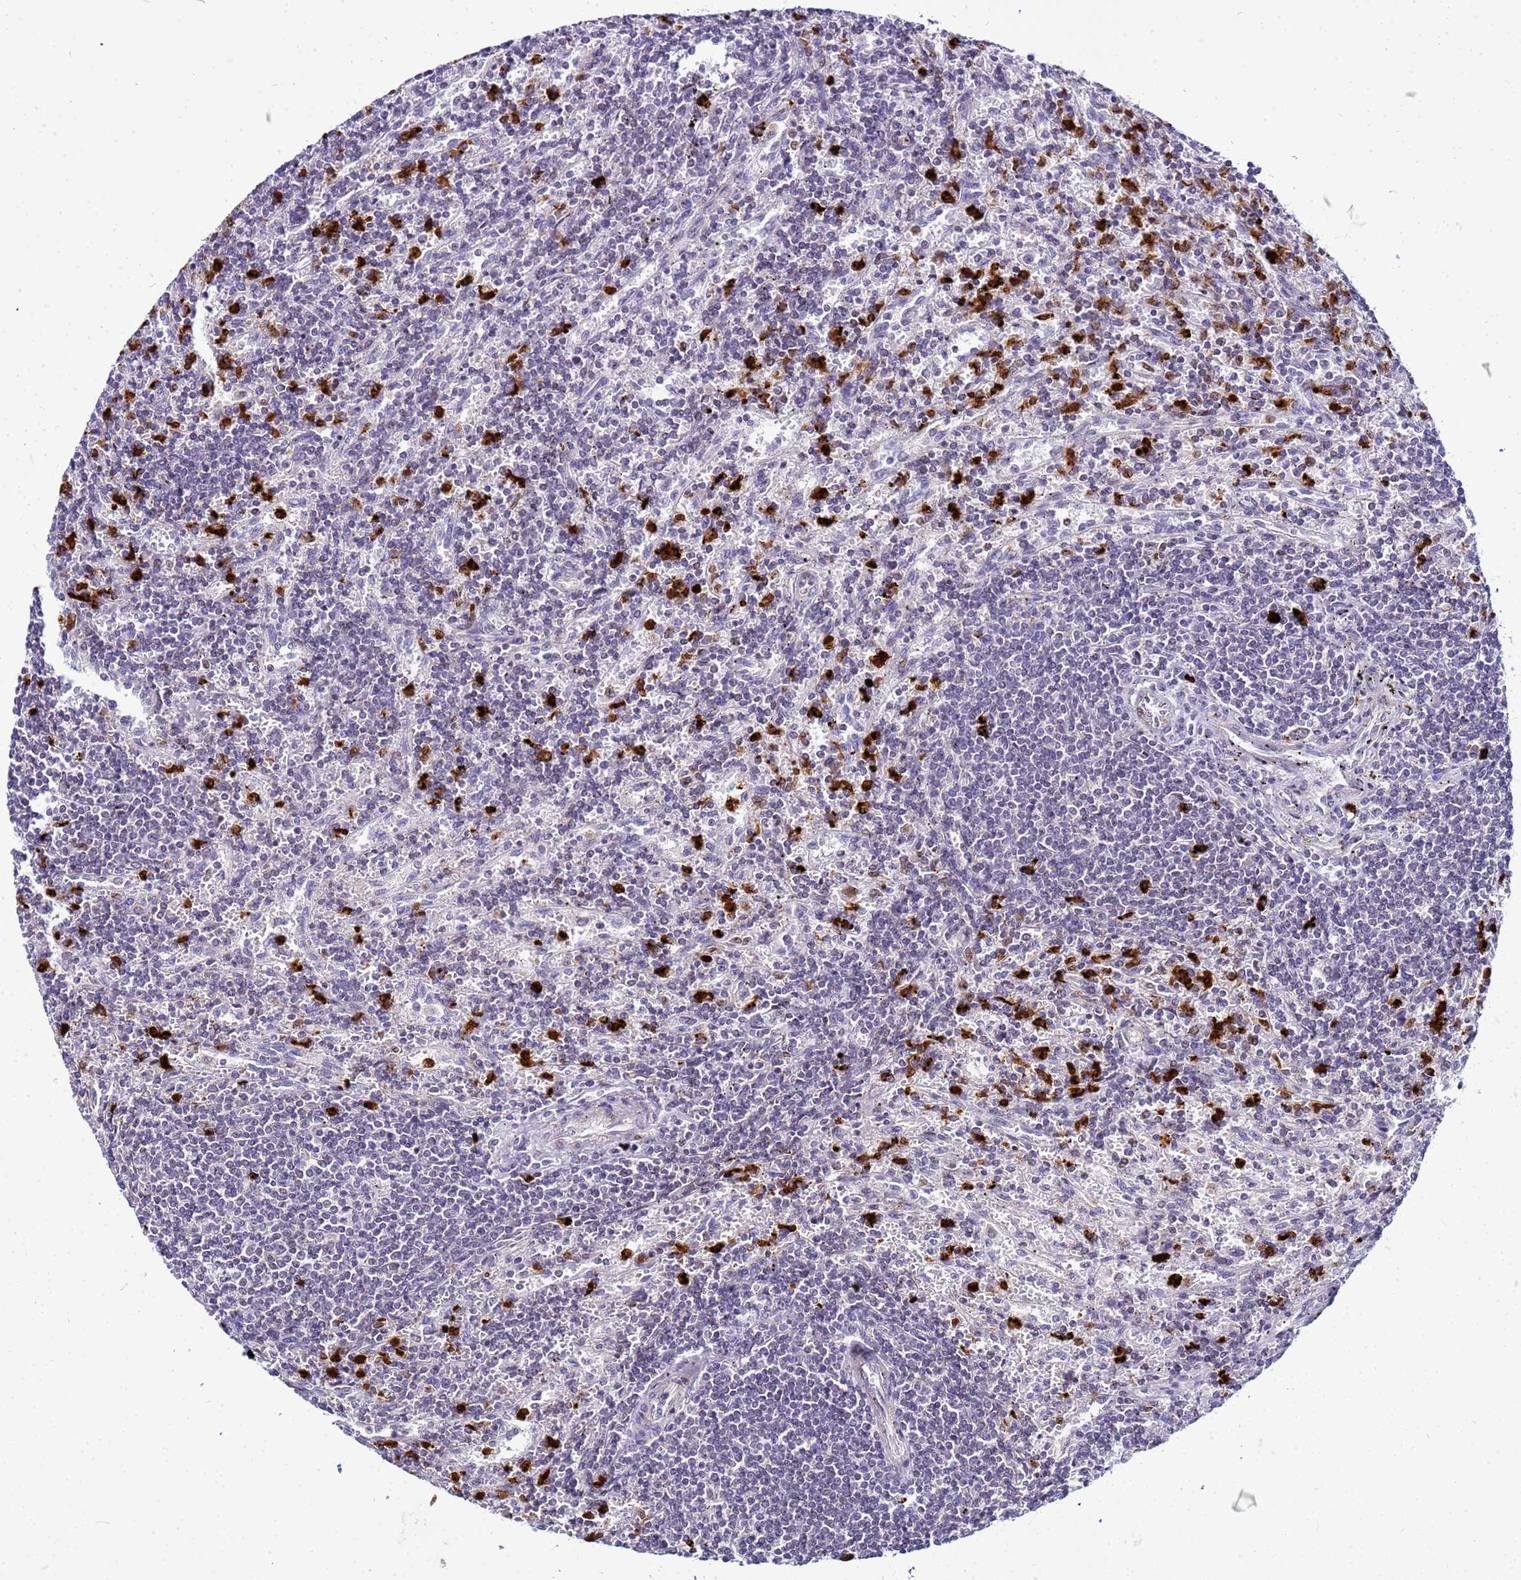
{"staining": {"intensity": "negative", "quantity": "none", "location": "none"}, "tissue": "lymphoma", "cell_type": "Tumor cells", "image_type": "cancer", "snomed": [{"axis": "morphology", "description": "Malignant lymphoma, non-Hodgkin's type, Low grade"}, {"axis": "topography", "description": "Spleen"}], "caption": "Protein analysis of lymphoma exhibits no significant positivity in tumor cells.", "gene": "VPS4B", "patient": {"sex": "male", "age": 76}}